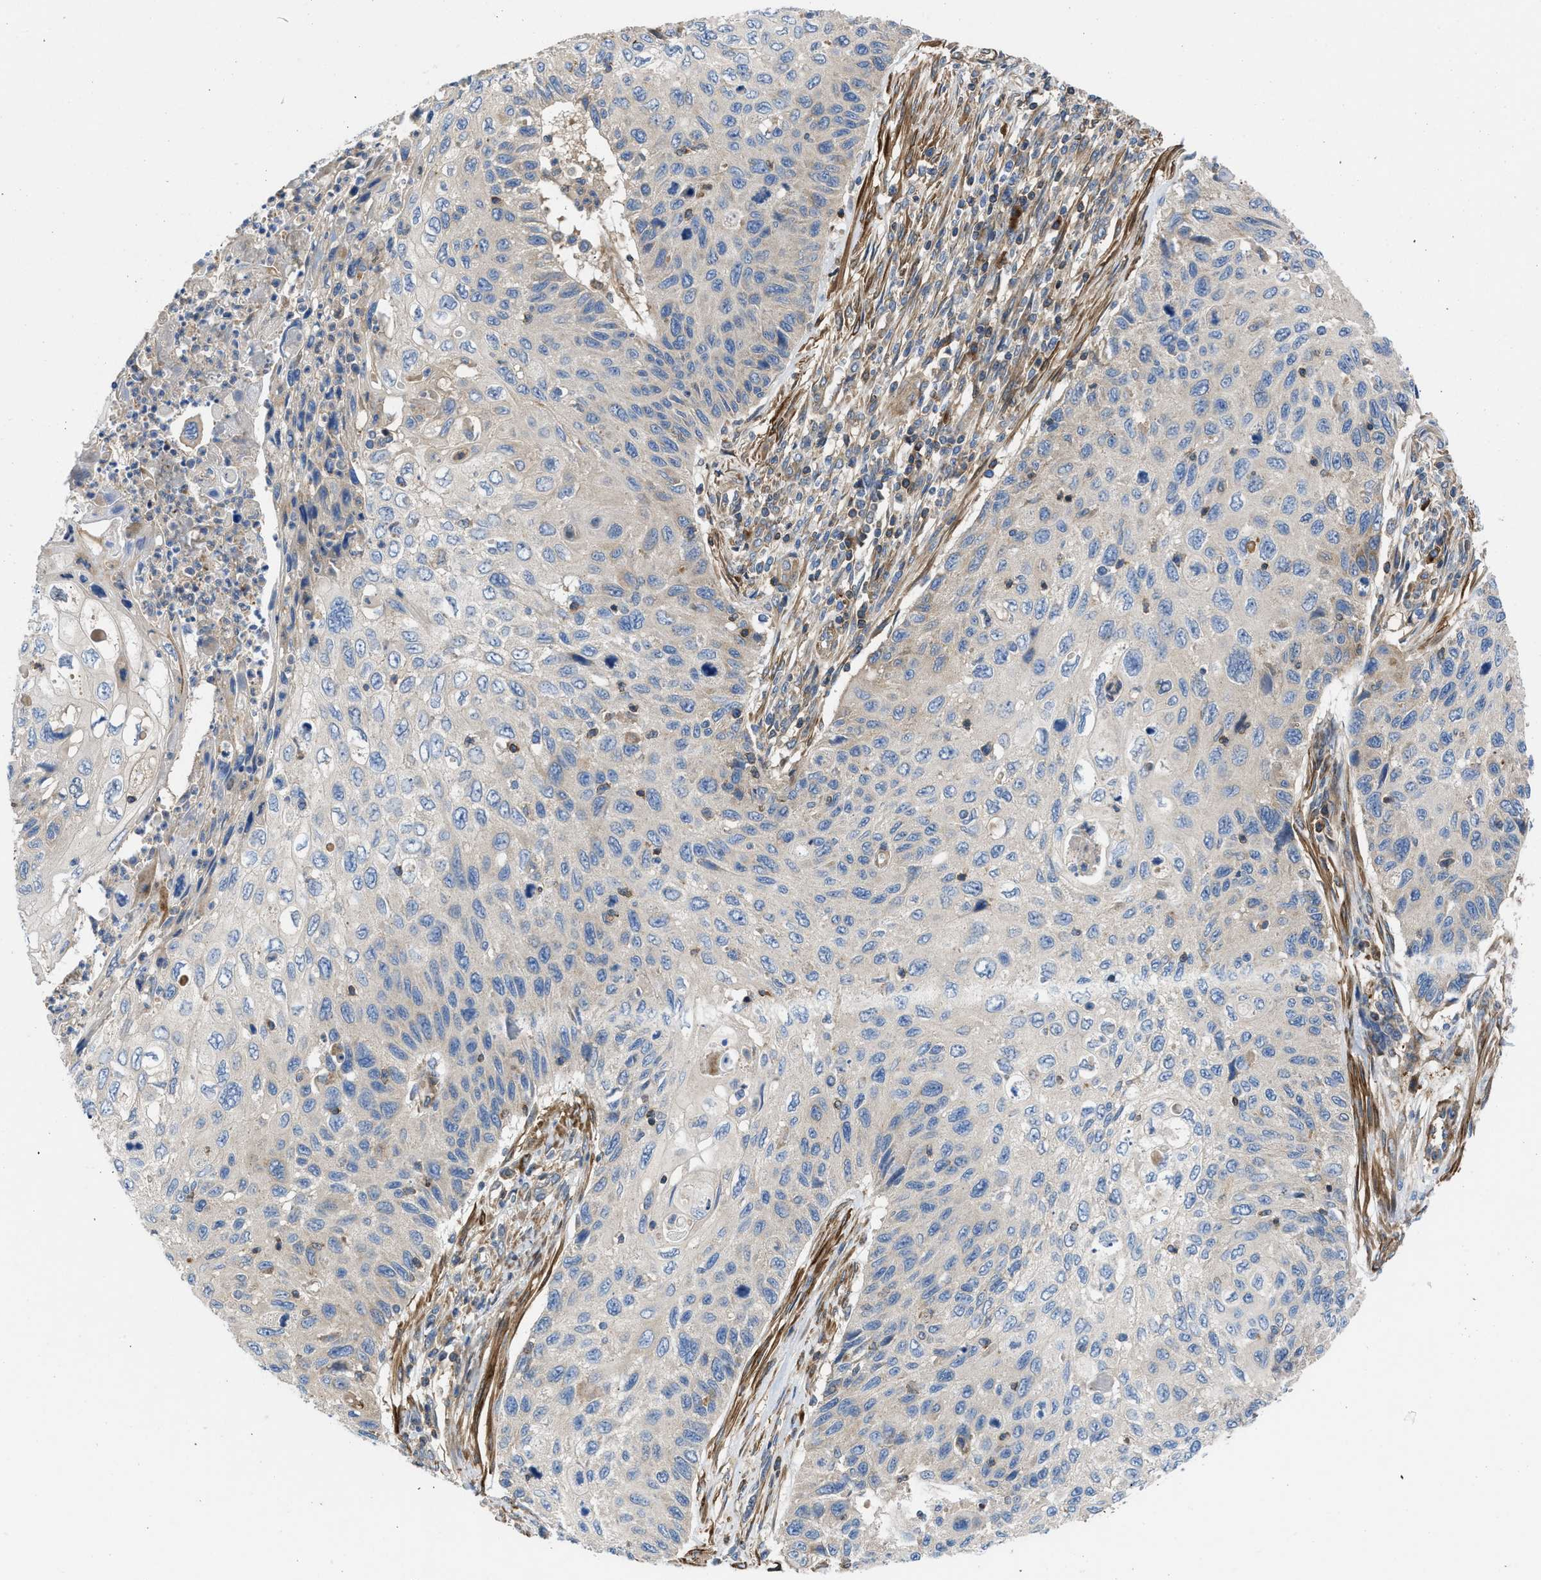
{"staining": {"intensity": "weak", "quantity": "<25%", "location": "cytoplasmic/membranous"}, "tissue": "cervical cancer", "cell_type": "Tumor cells", "image_type": "cancer", "snomed": [{"axis": "morphology", "description": "Squamous cell carcinoma, NOS"}, {"axis": "topography", "description": "Cervix"}], "caption": "Immunohistochemistry histopathology image of neoplastic tissue: human cervical squamous cell carcinoma stained with DAB (3,3'-diaminobenzidine) displays no significant protein positivity in tumor cells.", "gene": "CHKB", "patient": {"sex": "female", "age": 70}}